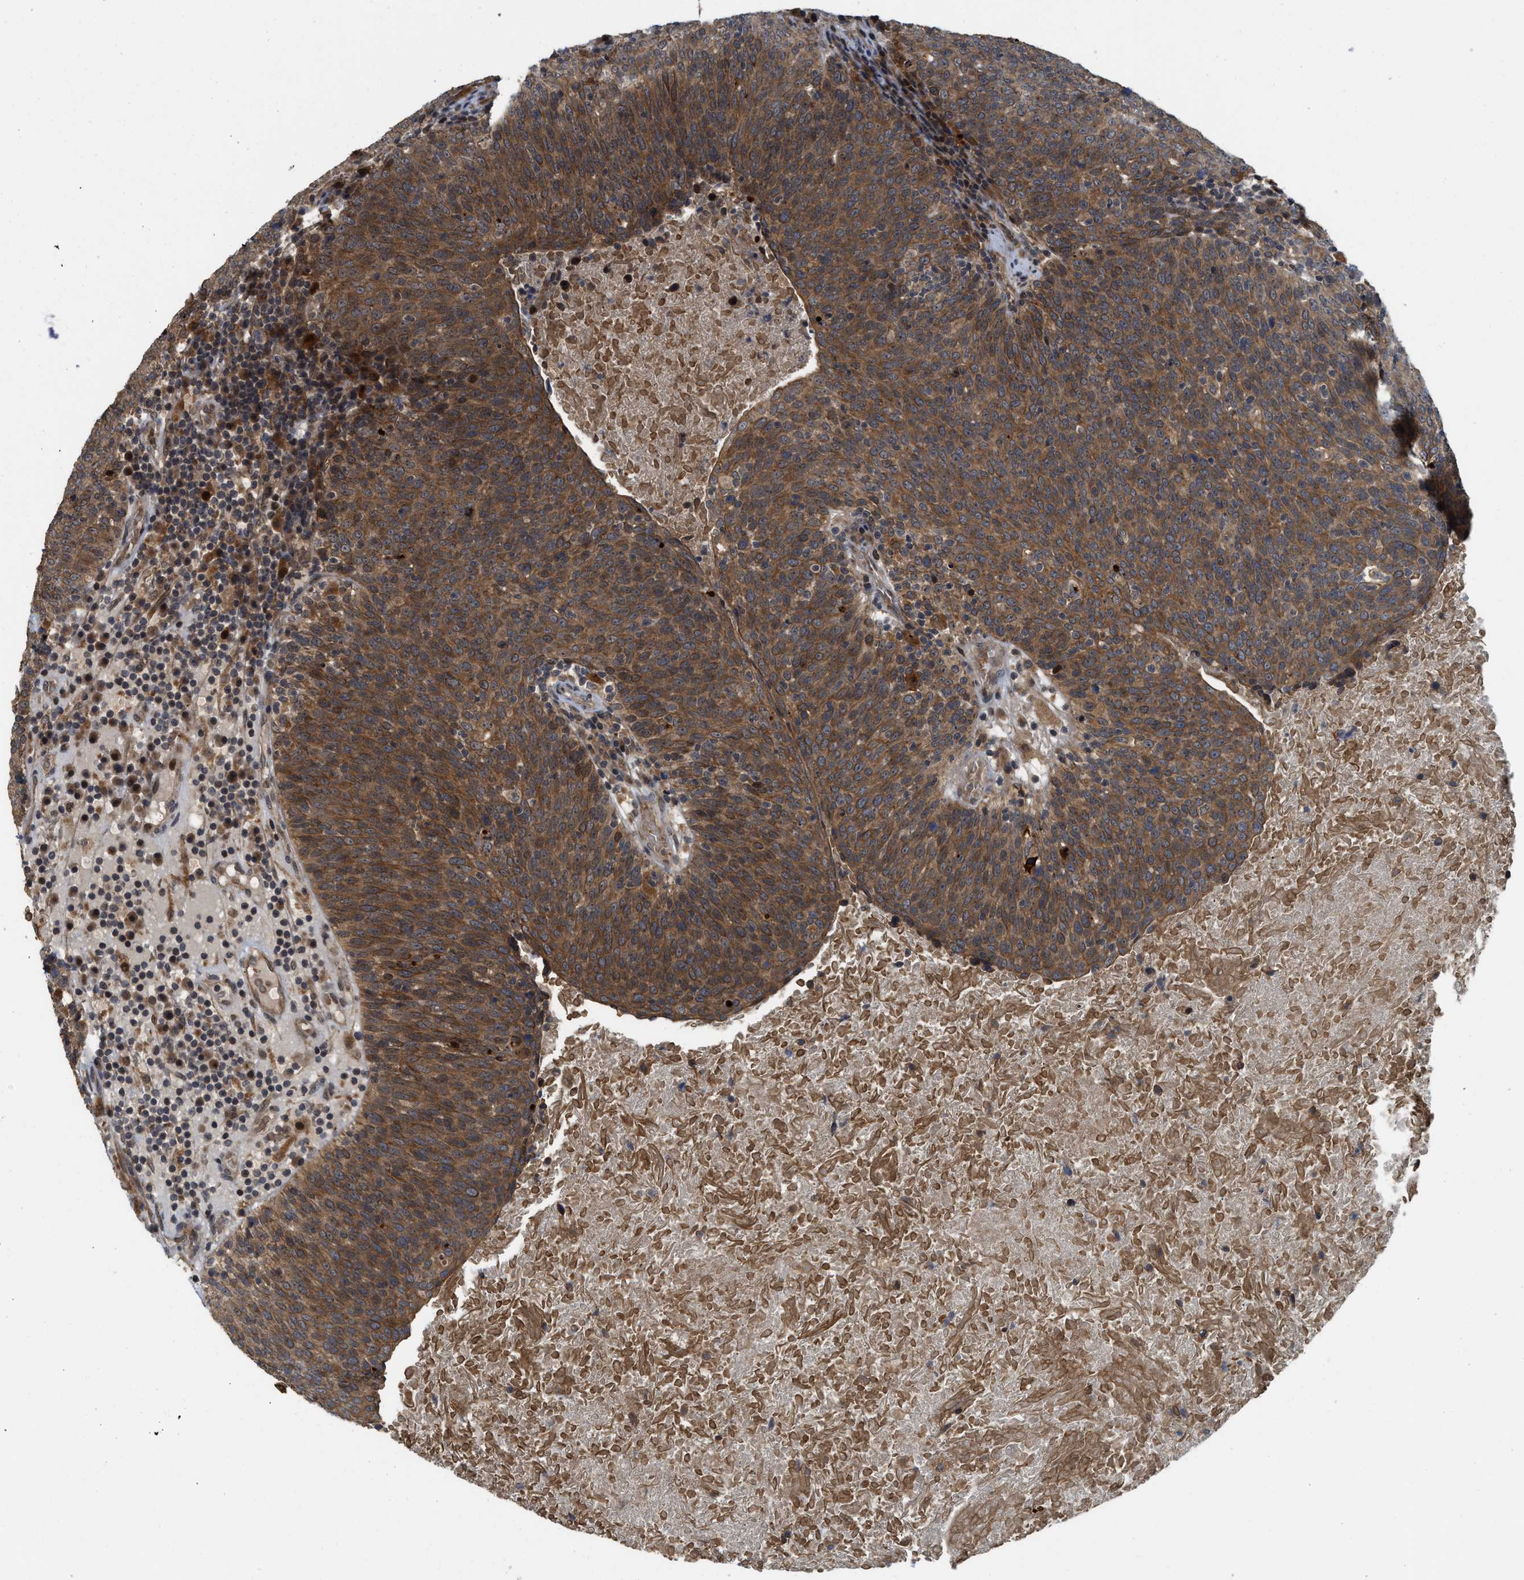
{"staining": {"intensity": "moderate", "quantity": ">75%", "location": "cytoplasmic/membranous"}, "tissue": "head and neck cancer", "cell_type": "Tumor cells", "image_type": "cancer", "snomed": [{"axis": "morphology", "description": "Squamous cell carcinoma, NOS"}, {"axis": "morphology", "description": "Squamous cell carcinoma, metastatic, NOS"}, {"axis": "topography", "description": "Lymph node"}, {"axis": "topography", "description": "Head-Neck"}], "caption": "About >75% of tumor cells in head and neck squamous cell carcinoma display moderate cytoplasmic/membranous protein expression as visualized by brown immunohistochemical staining.", "gene": "DNAJC28", "patient": {"sex": "male", "age": 62}}